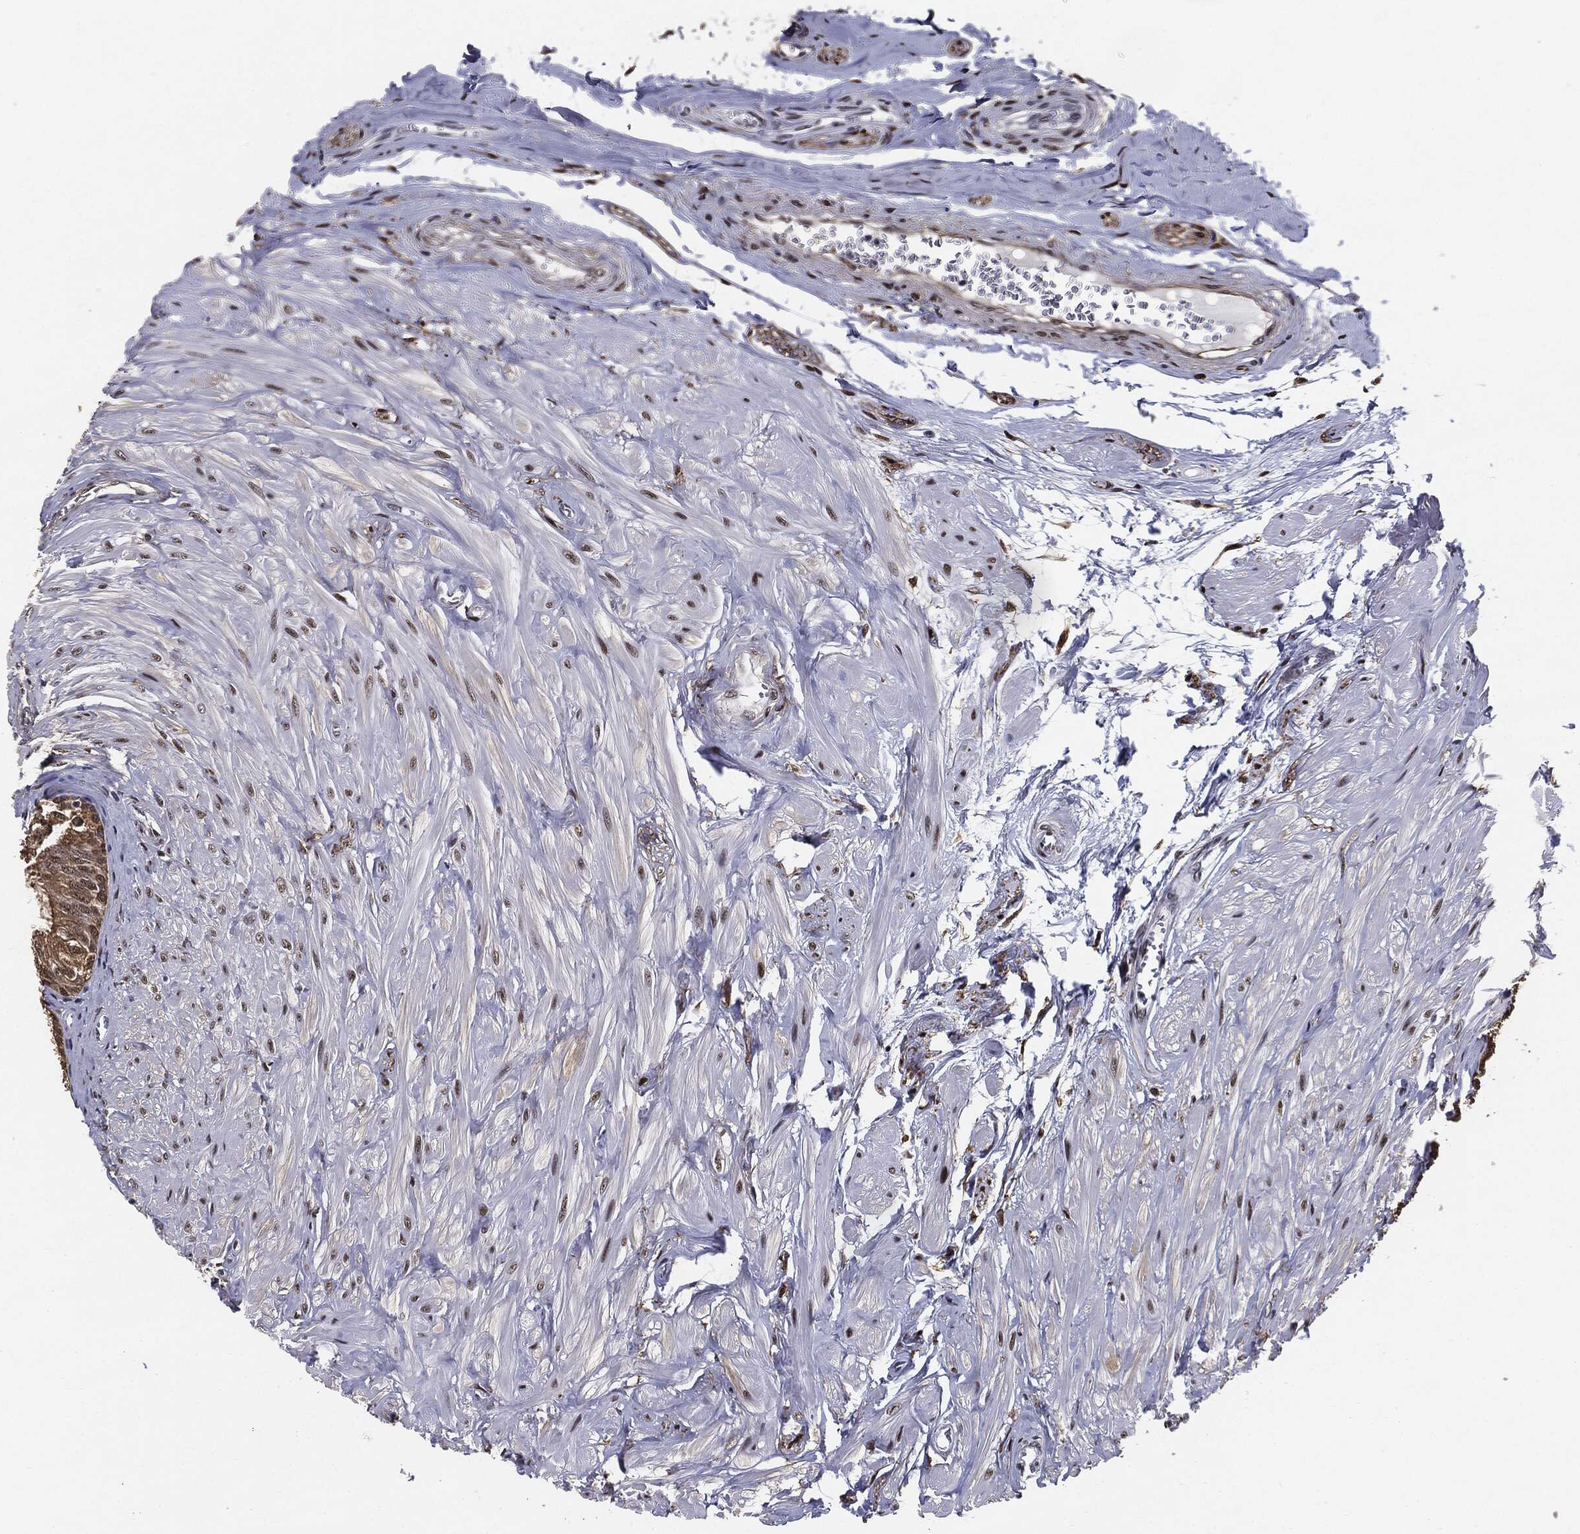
{"staining": {"intensity": "strong", "quantity": "25%-75%", "location": "cytoplasmic/membranous"}, "tissue": "epididymis", "cell_type": "Glandular cells", "image_type": "normal", "snomed": [{"axis": "morphology", "description": "Normal tissue, NOS"}, {"axis": "topography", "description": "Epididymis"}], "caption": "A brown stain highlights strong cytoplasmic/membranous expression of a protein in glandular cells of normal epididymis. Nuclei are stained in blue.", "gene": "JUN", "patient": {"sex": "male", "age": 33}}